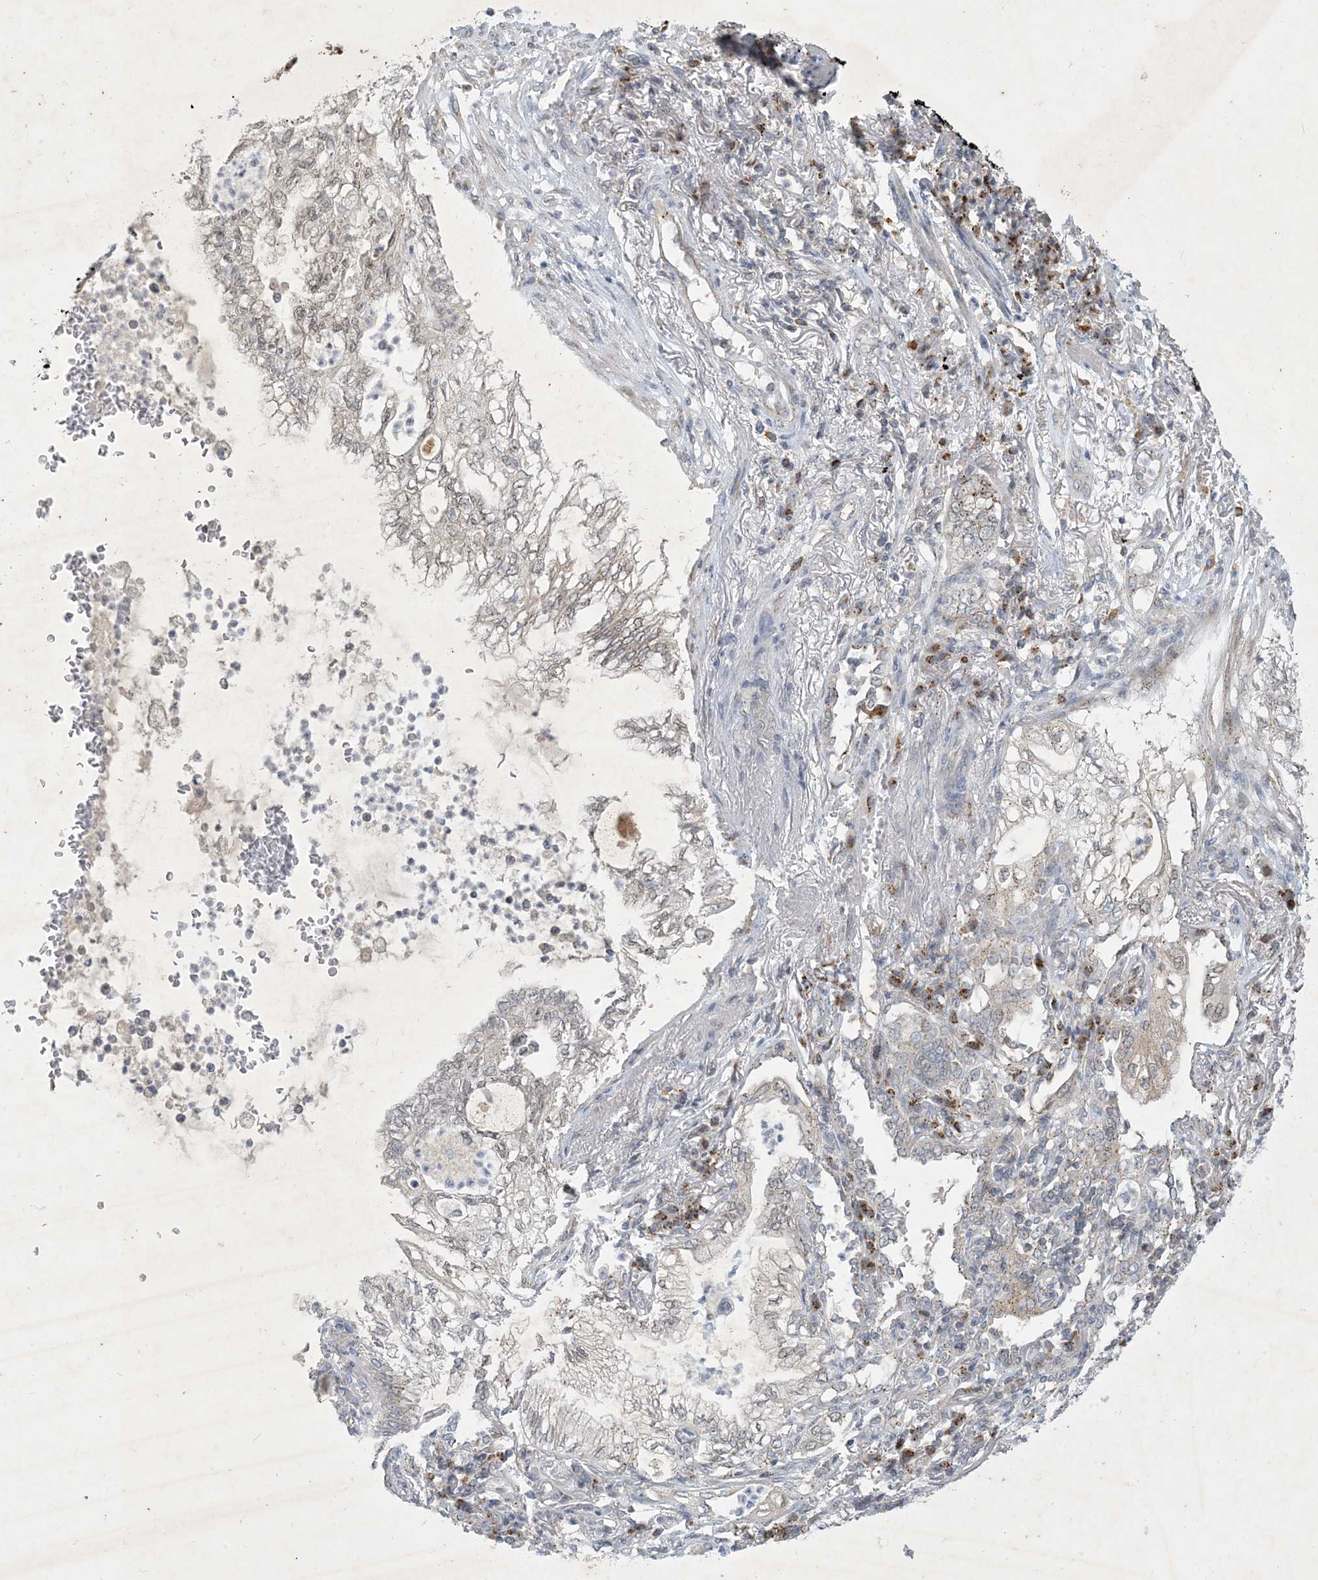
{"staining": {"intensity": "weak", "quantity": "25%-75%", "location": "nuclear"}, "tissue": "lung cancer", "cell_type": "Tumor cells", "image_type": "cancer", "snomed": [{"axis": "morphology", "description": "Adenocarcinoma, NOS"}, {"axis": "topography", "description": "Lung"}], "caption": "Adenocarcinoma (lung) was stained to show a protein in brown. There is low levels of weak nuclear expression in about 25%-75% of tumor cells.", "gene": "CCDC14", "patient": {"sex": "female", "age": 70}}